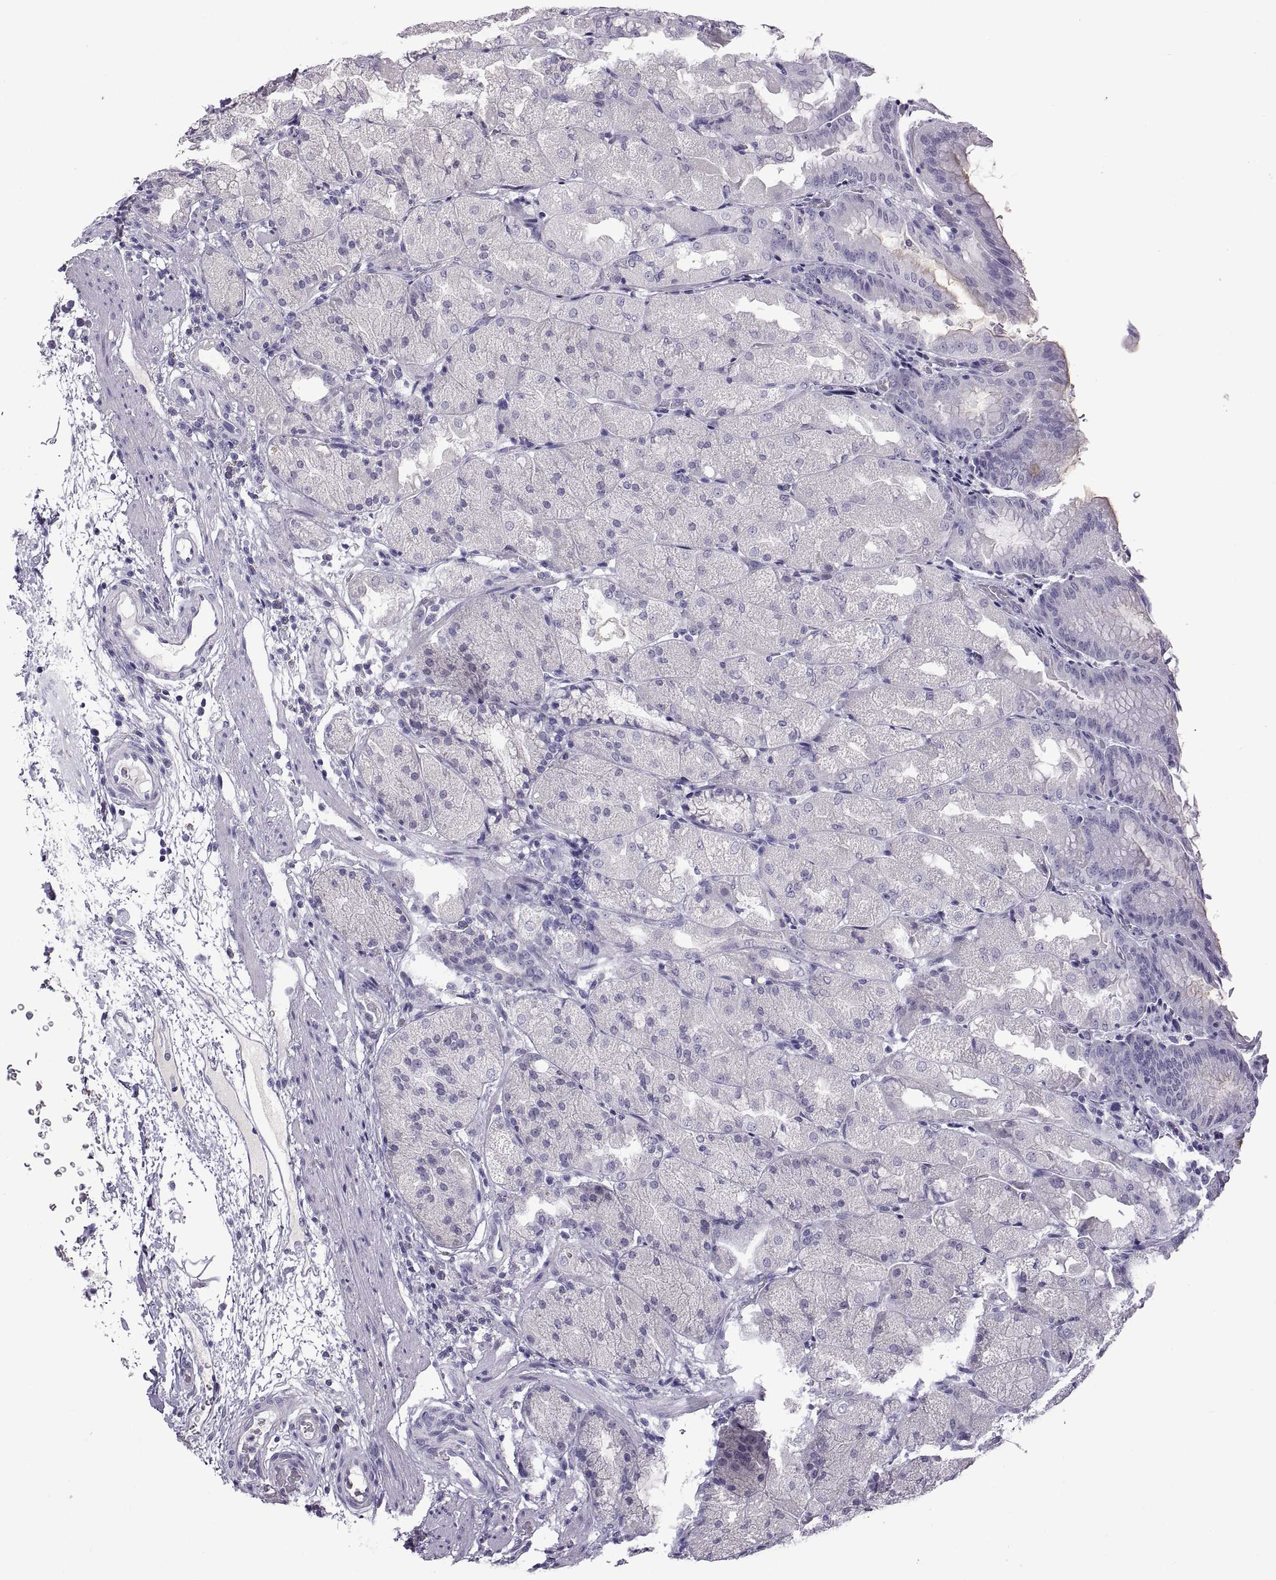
{"staining": {"intensity": "negative", "quantity": "none", "location": "none"}, "tissue": "stomach", "cell_type": "Glandular cells", "image_type": "normal", "snomed": [{"axis": "morphology", "description": "Normal tissue, NOS"}, {"axis": "topography", "description": "Stomach, upper"}, {"axis": "topography", "description": "Stomach"}, {"axis": "topography", "description": "Stomach, lower"}], "caption": "The immunohistochemistry (IHC) photomicrograph has no significant staining in glandular cells of stomach. The staining is performed using DAB brown chromogen with nuclei counter-stained in using hematoxylin.", "gene": "RDM1", "patient": {"sex": "male", "age": 62}}